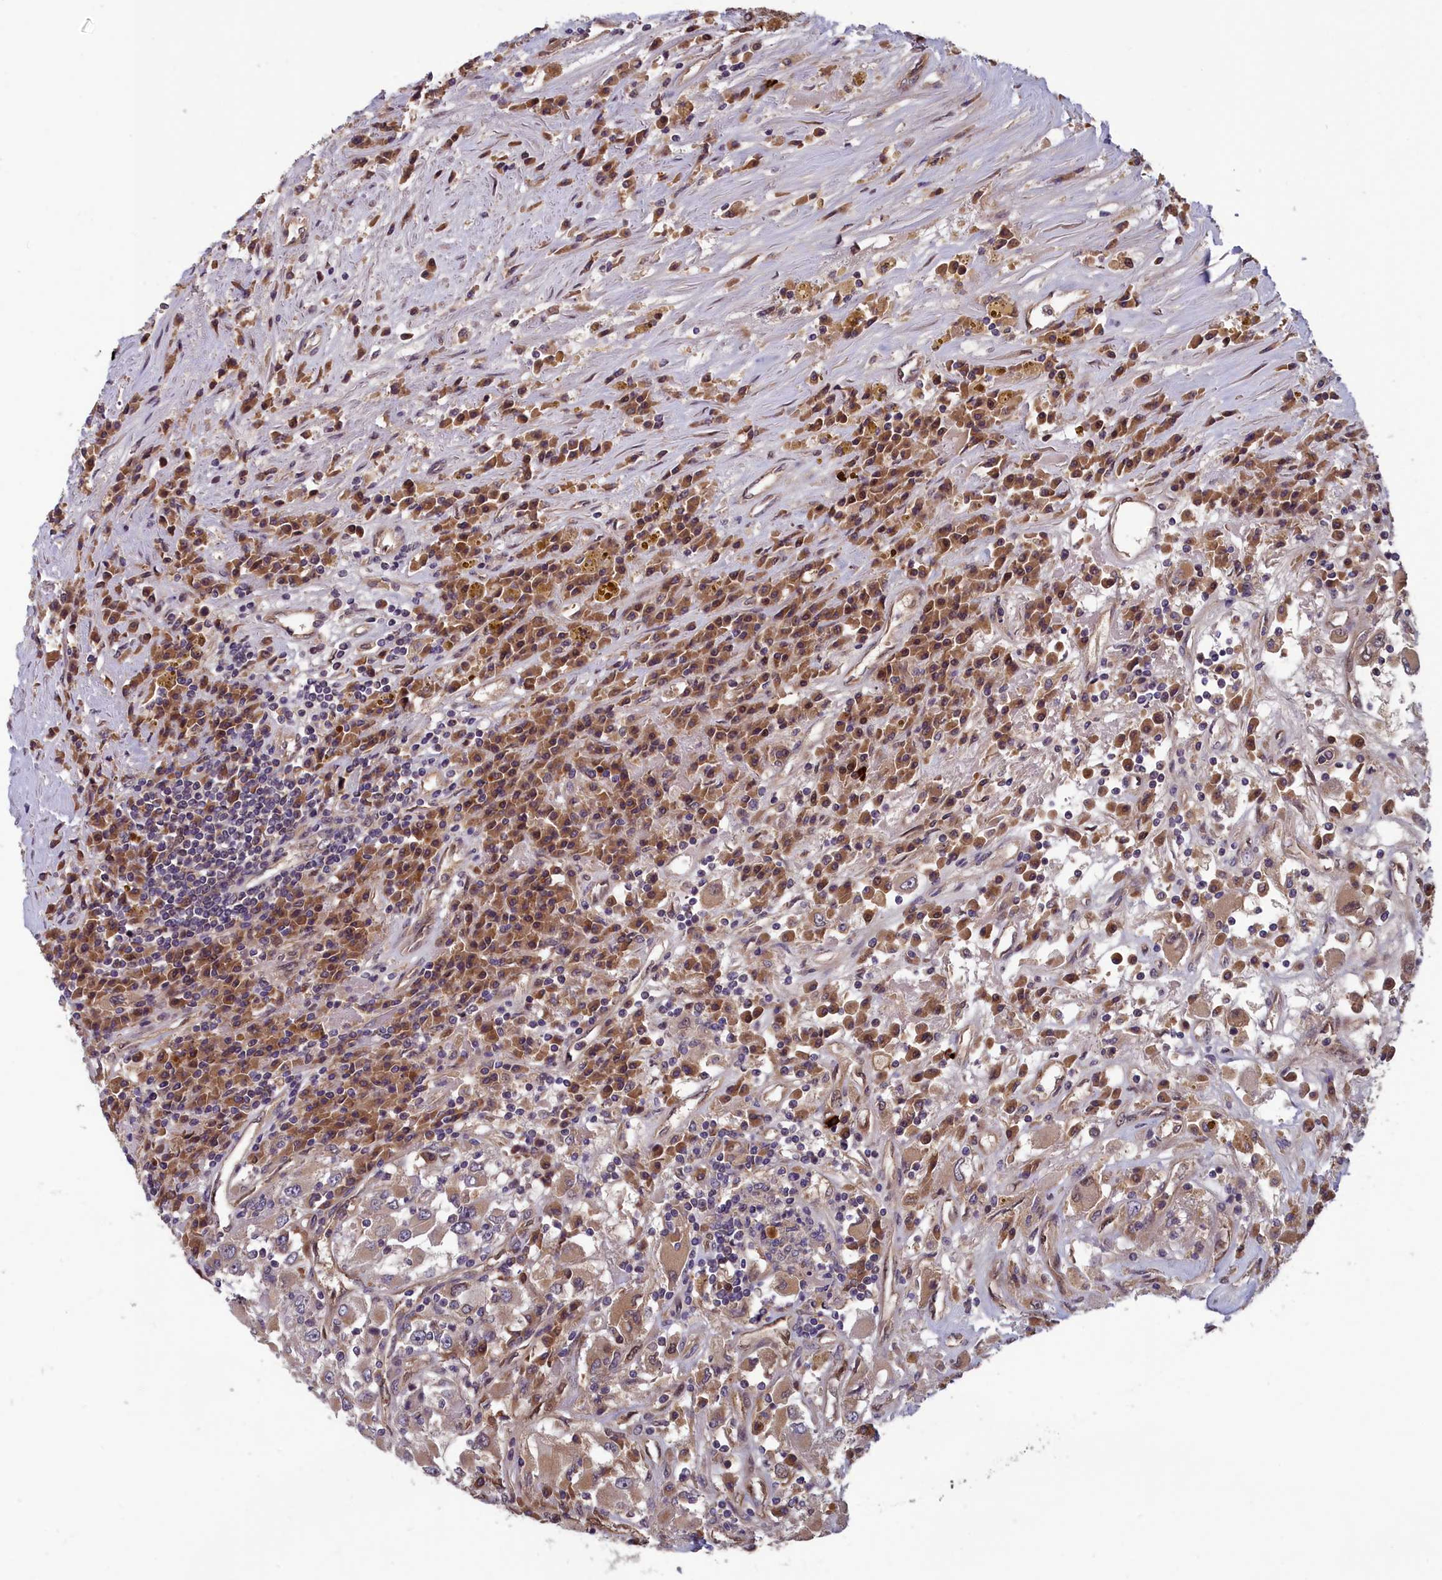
{"staining": {"intensity": "weak", "quantity": ">75%", "location": "cytoplasmic/membranous"}, "tissue": "renal cancer", "cell_type": "Tumor cells", "image_type": "cancer", "snomed": [{"axis": "morphology", "description": "Adenocarcinoma, NOS"}, {"axis": "topography", "description": "Kidney"}], "caption": "A high-resolution micrograph shows immunohistochemistry (IHC) staining of renal adenocarcinoma, which reveals weak cytoplasmic/membranous staining in about >75% of tumor cells.", "gene": "CCDC15", "patient": {"sex": "female", "age": 52}}